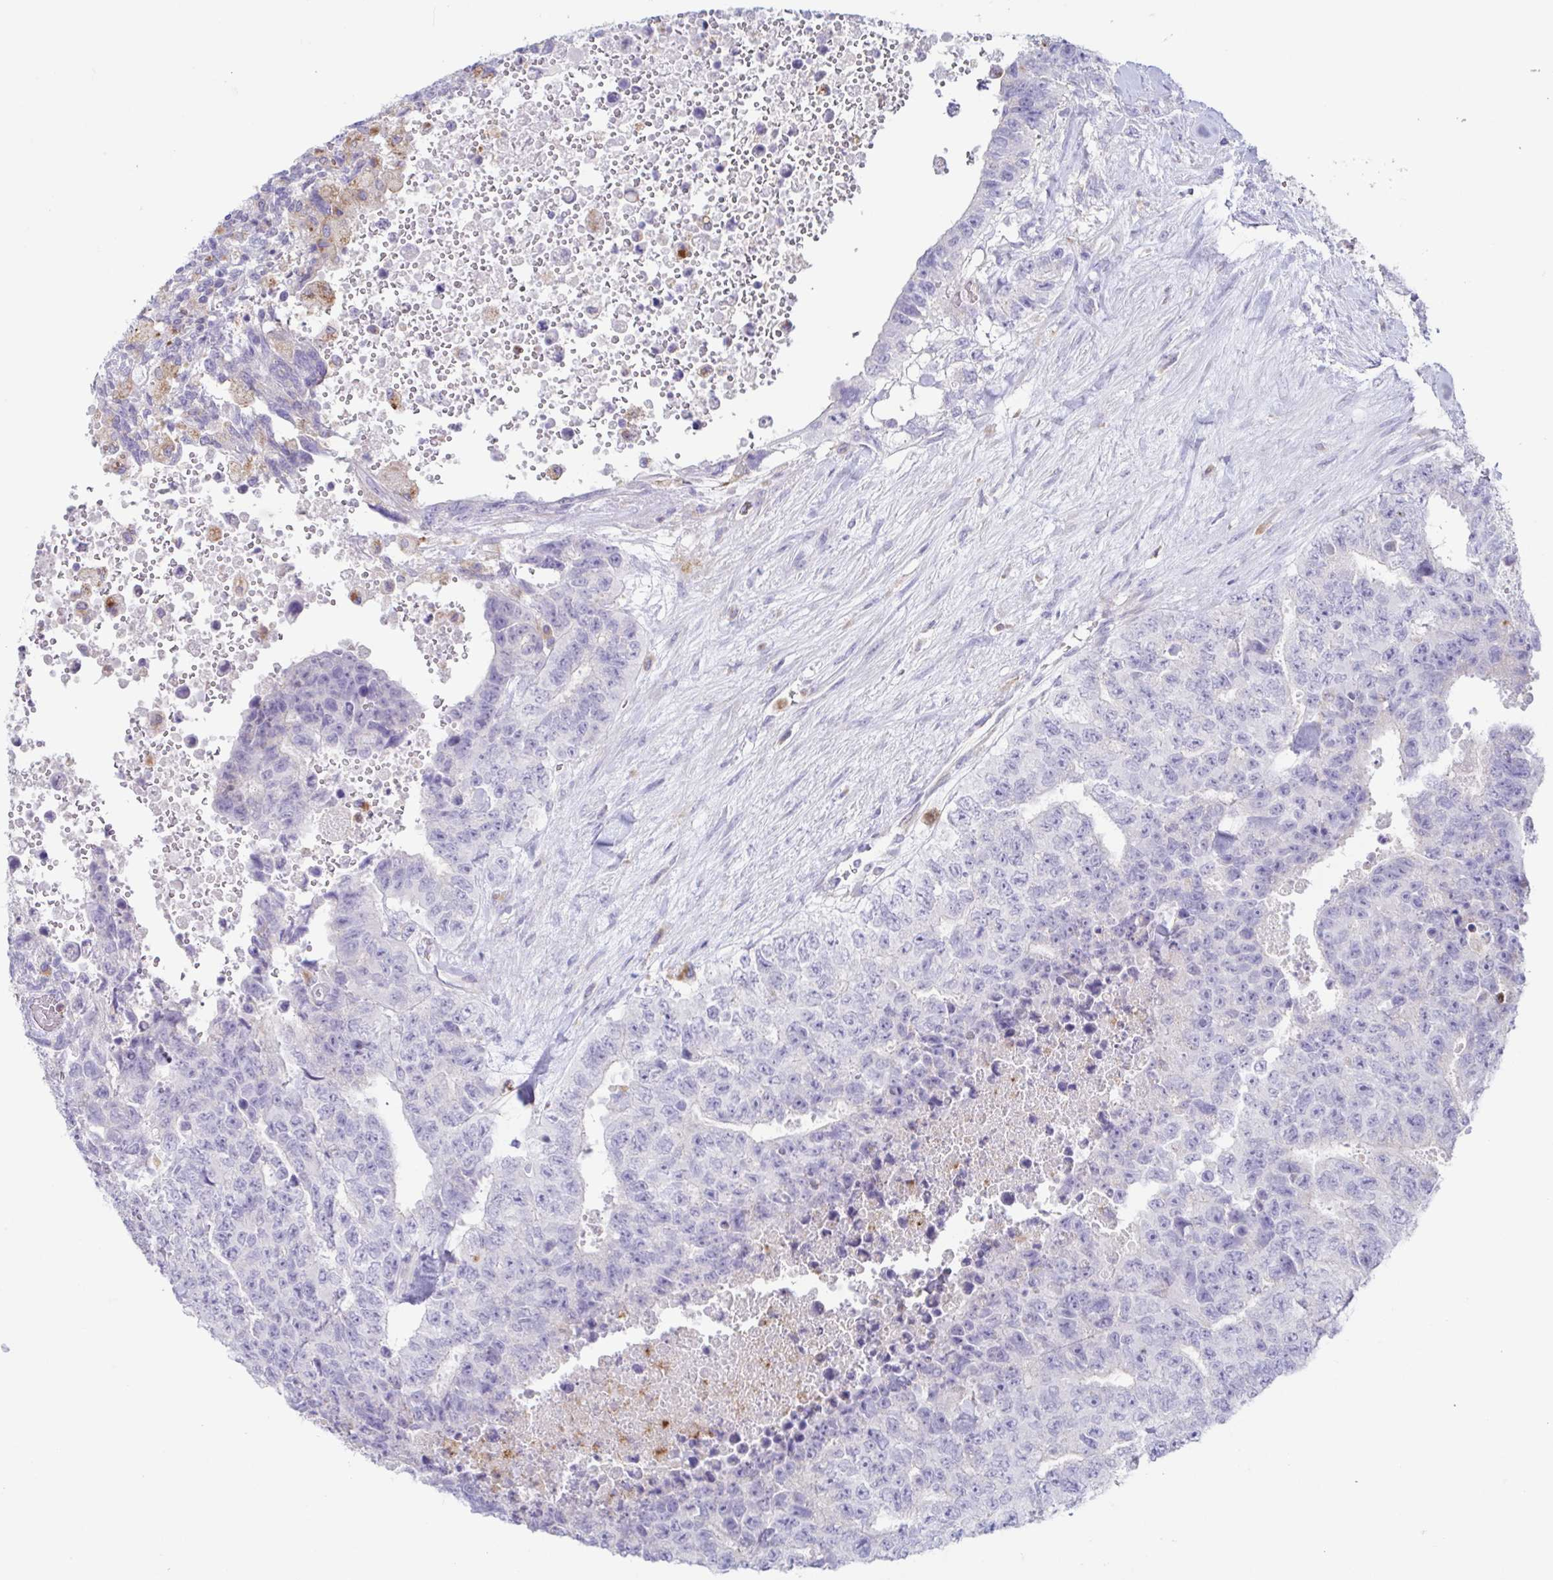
{"staining": {"intensity": "negative", "quantity": "none", "location": "none"}, "tissue": "testis cancer", "cell_type": "Tumor cells", "image_type": "cancer", "snomed": [{"axis": "morphology", "description": "Carcinoma, Embryonal, NOS"}, {"axis": "topography", "description": "Testis"}], "caption": "Immunohistochemistry (IHC) image of embryonal carcinoma (testis) stained for a protein (brown), which demonstrates no expression in tumor cells.", "gene": "ATP6V1G2", "patient": {"sex": "male", "age": 24}}